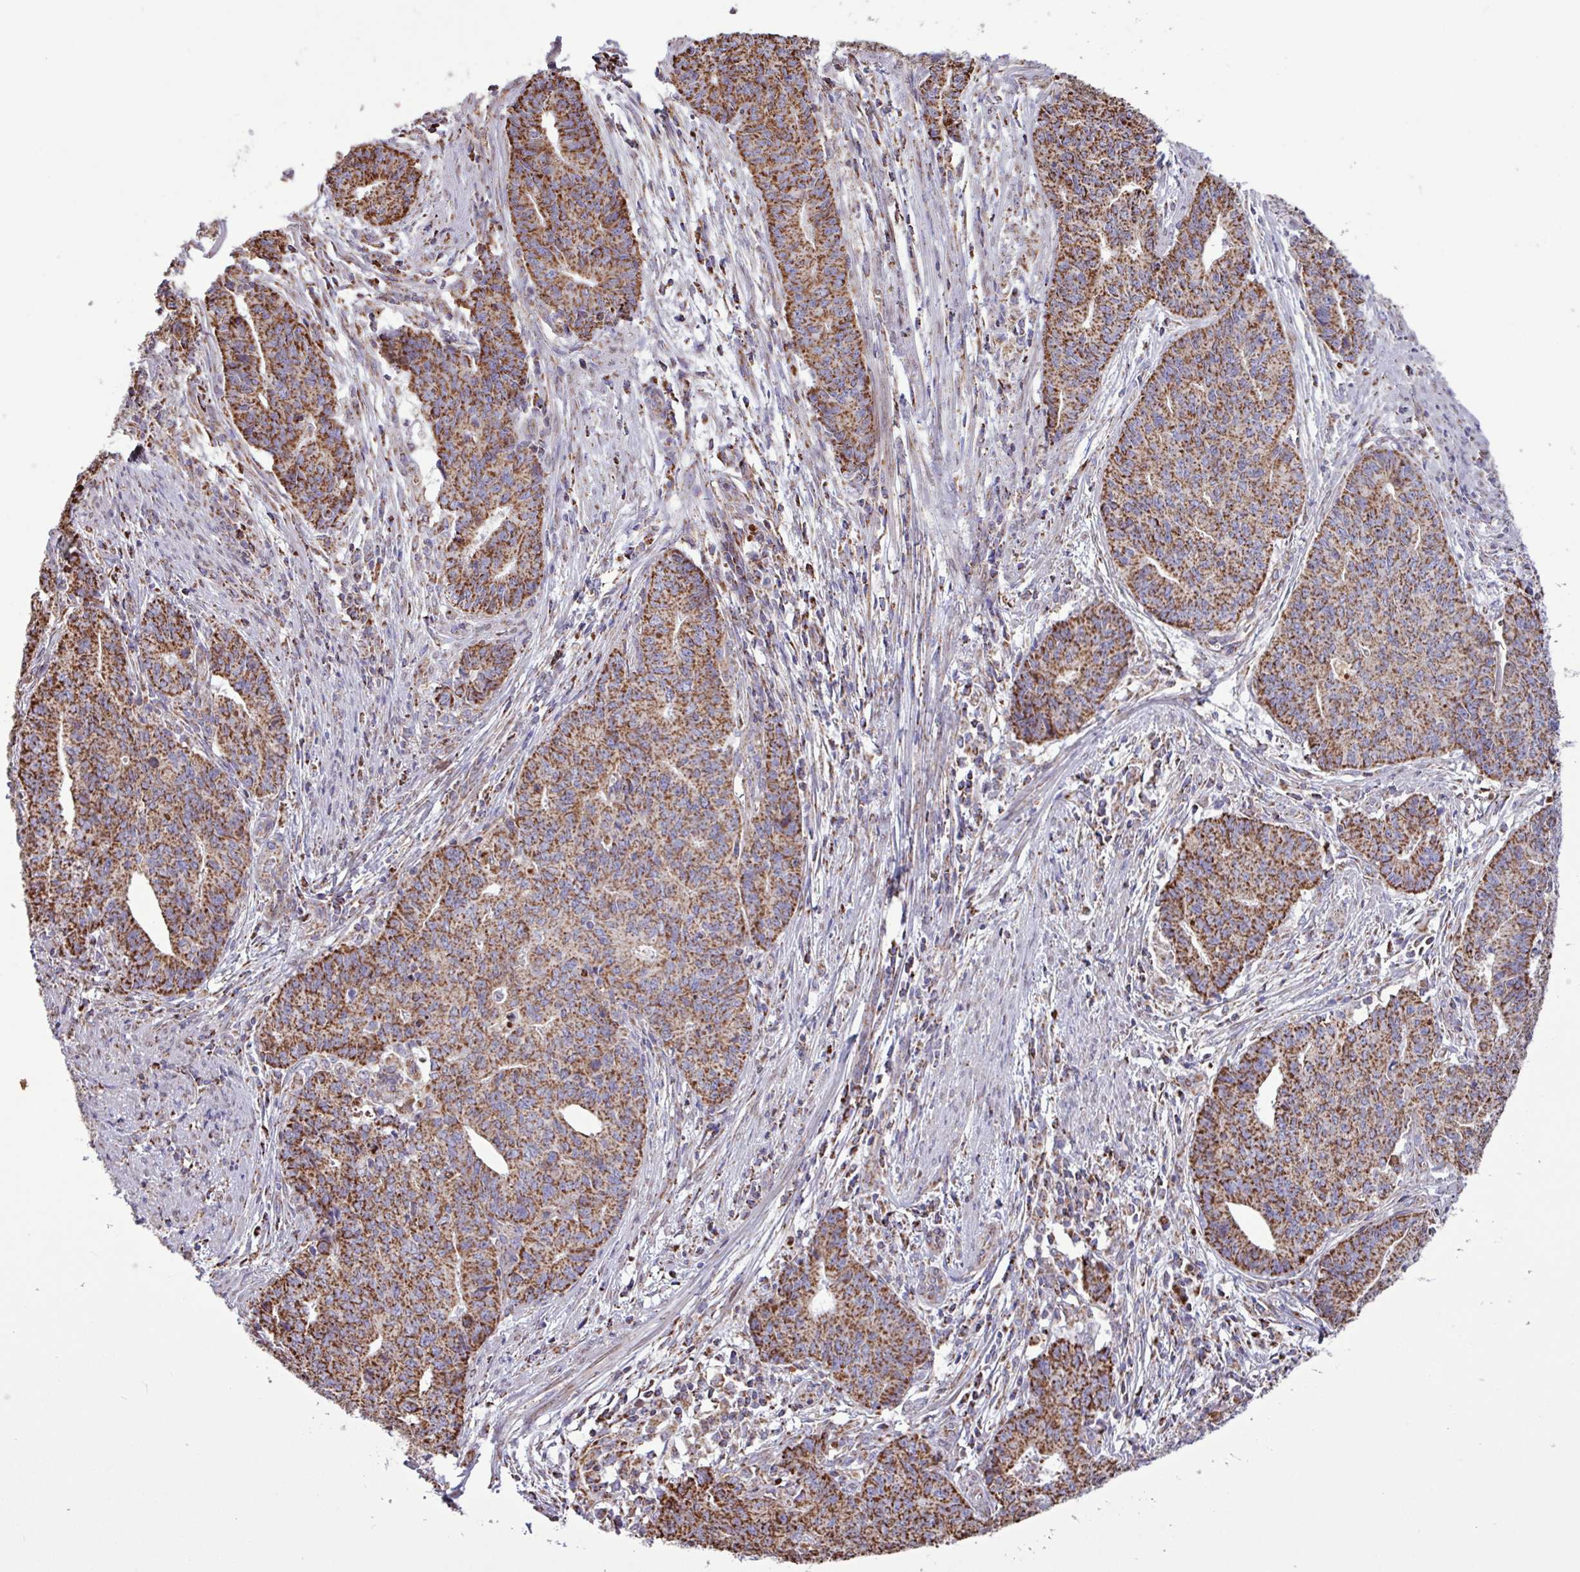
{"staining": {"intensity": "moderate", "quantity": ">75%", "location": "cytoplasmic/membranous"}, "tissue": "endometrial cancer", "cell_type": "Tumor cells", "image_type": "cancer", "snomed": [{"axis": "morphology", "description": "Adenocarcinoma, NOS"}, {"axis": "topography", "description": "Endometrium"}], "caption": "A brown stain highlights moderate cytoplasmic/membranous positivity of a protein in endometrial cancer tumor cells. (IHC, brightfield microscopy, high magnification).", "gene": "RTL3", "patient": {"sex": "female", "age": 59}}